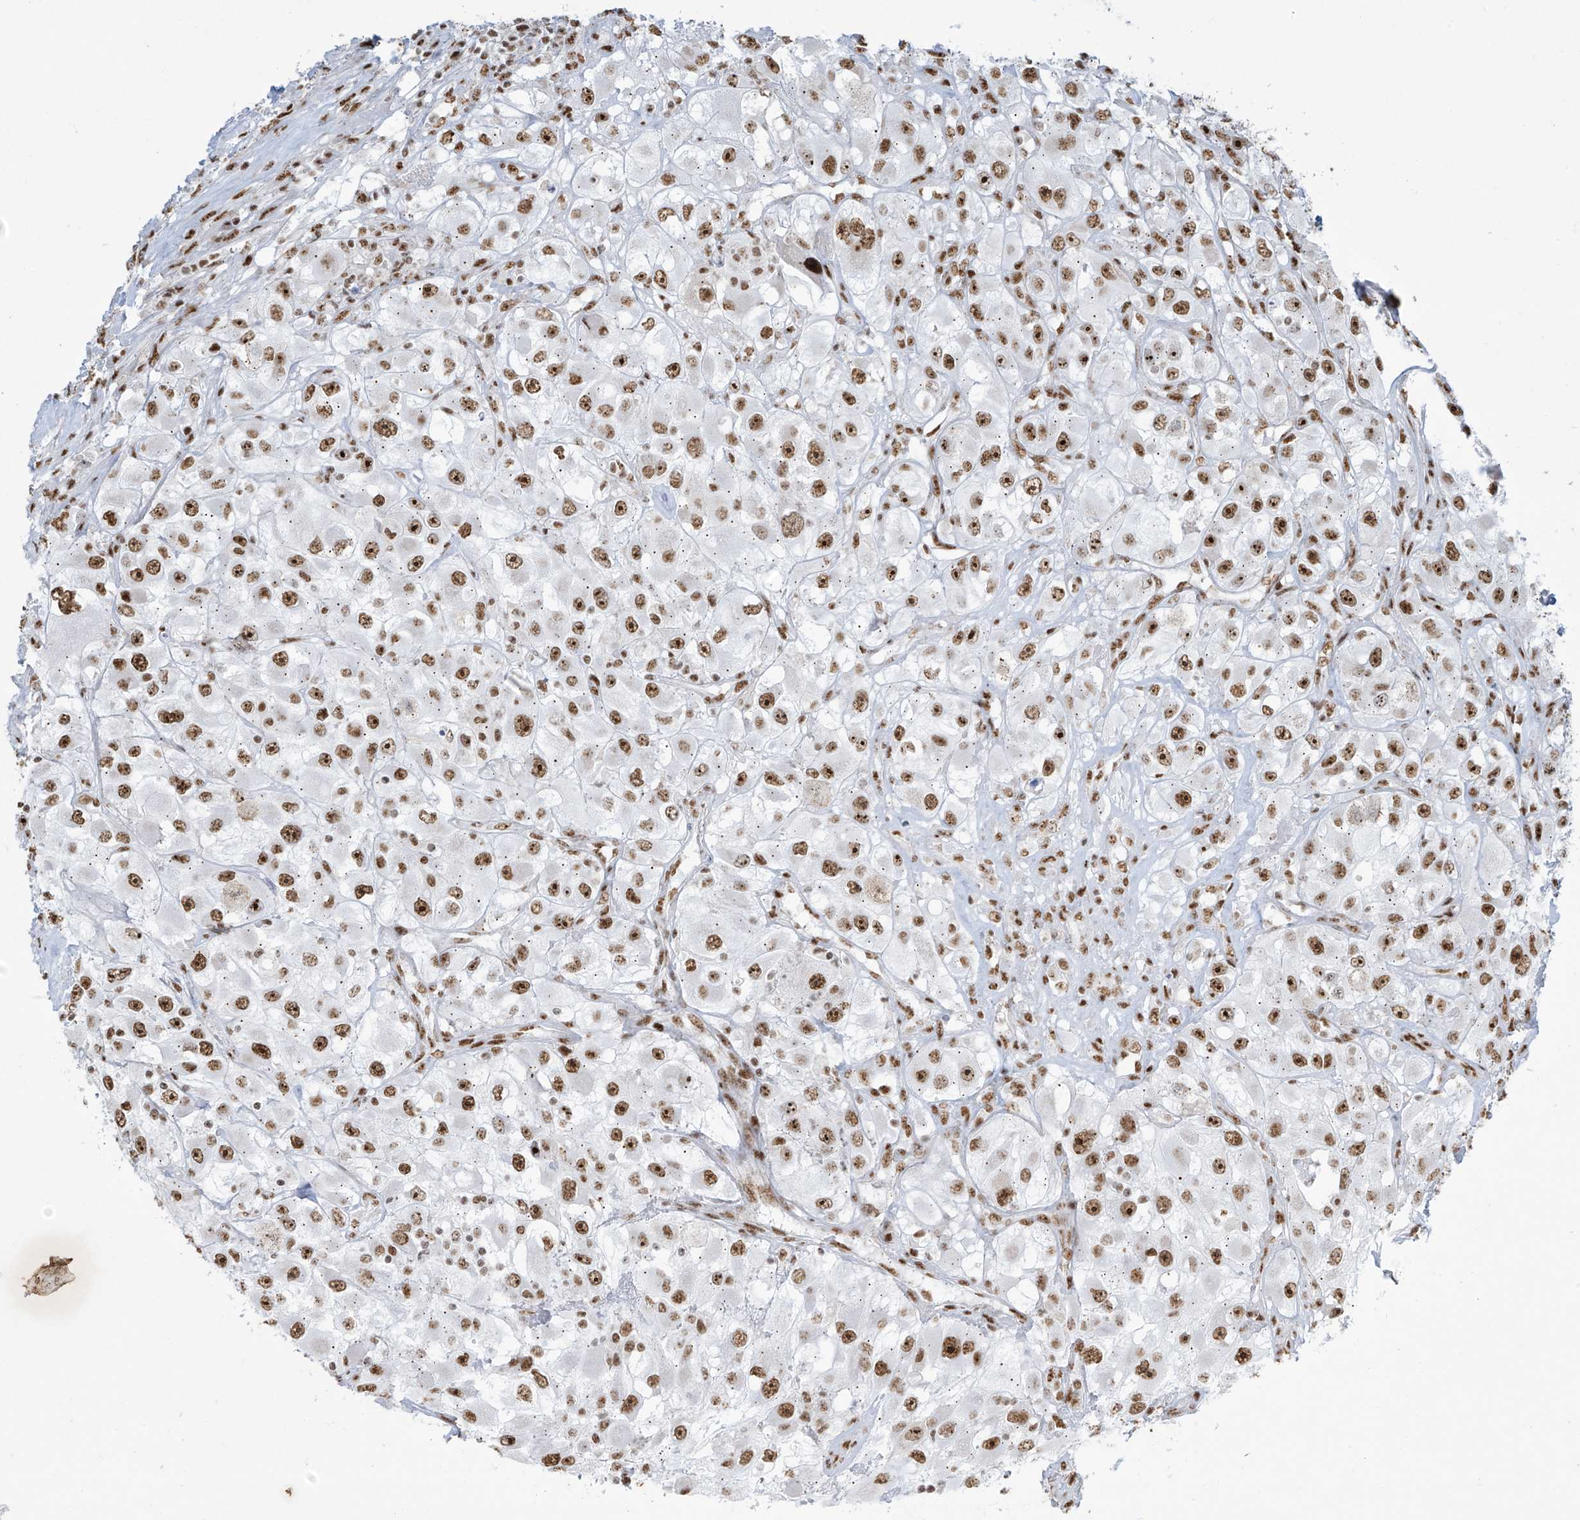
{"staining": {"intensity": "strong", "quantity": ">75%", "location": "nuclear"}, "tissue": "renal cancer", "cell_type": "Tumor cells", "image_type": "cancer", "snomed": [{"axis": "morphology", "description": "Adenocarcinoma, NOS"}, {"axis": "topography", "description": "Kidney"}], "caption": "Adenocarcinoma (renal) stained with a protein marker demonstrates strong staining in tumor cells.", "gene": "MS4A6A", "patient": {"sex": "female", "age": 52}}